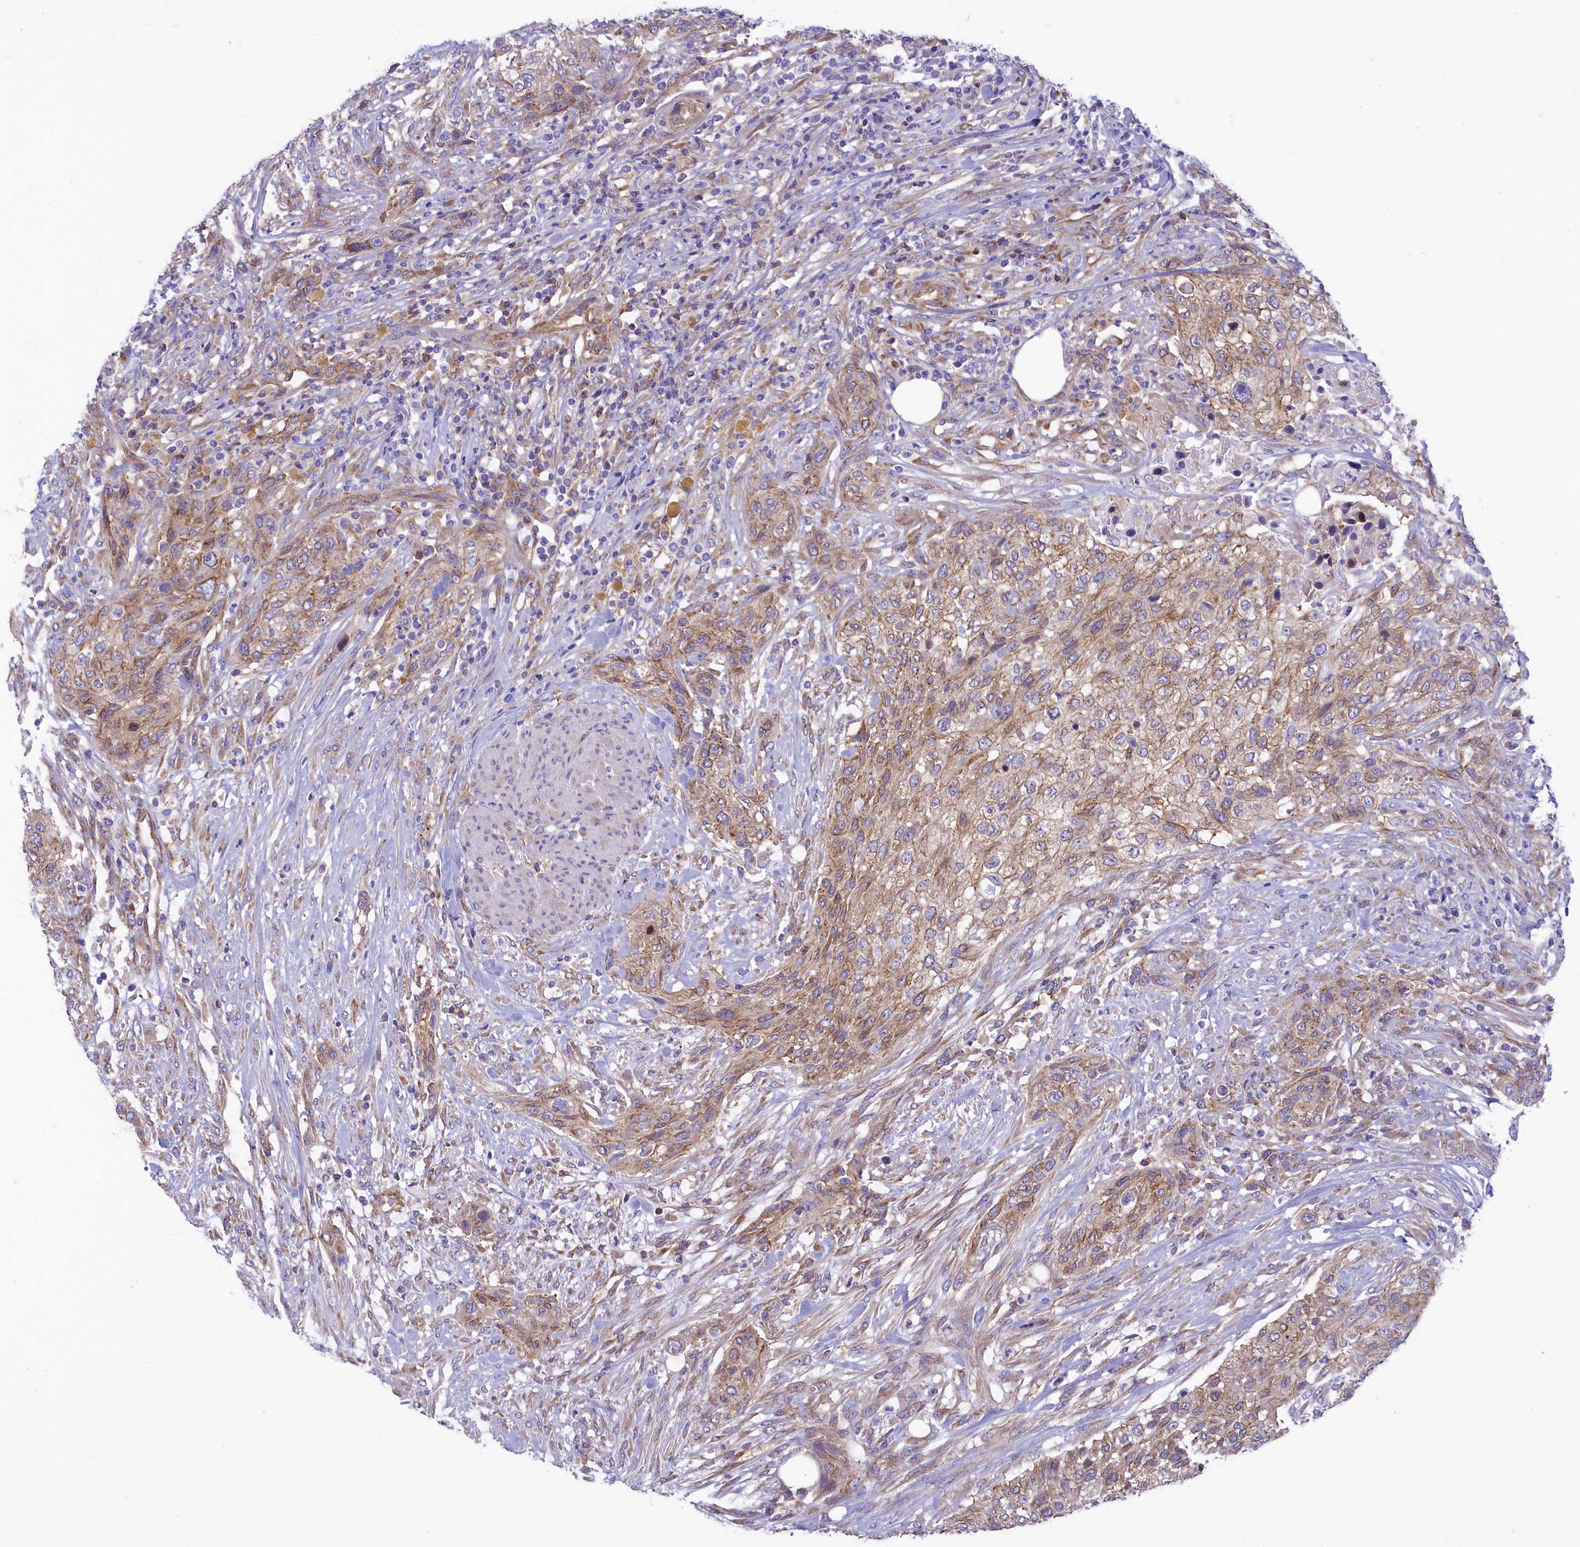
{"staining": {"intensity": "weak", "quantity": ">75%", "location": "cytoplasmic/membranous"}, "tissue": "urothelial cancer", "cell_type": "Tumor cells", "image_type": "cancer", "snomed": [{"axis": "morphology", "description": "Urothelial carcinoma, High grade"}, {"axis": "topography", "description": "Urinary bladder"}], "caption": "A brown stain shows weak cytoplasmic/membranous positivity of a protein in human urothelial cancer tumor cells. The staining was performed using DAB (3,3'-diaminobenzidine) to visualize the protein expression in brown, while the nuclei were stained in blue with hematoxylin (Magnification: 20x).", "gene": "SEPTIN9", "patient": {"sex": "male", "age": 35}}